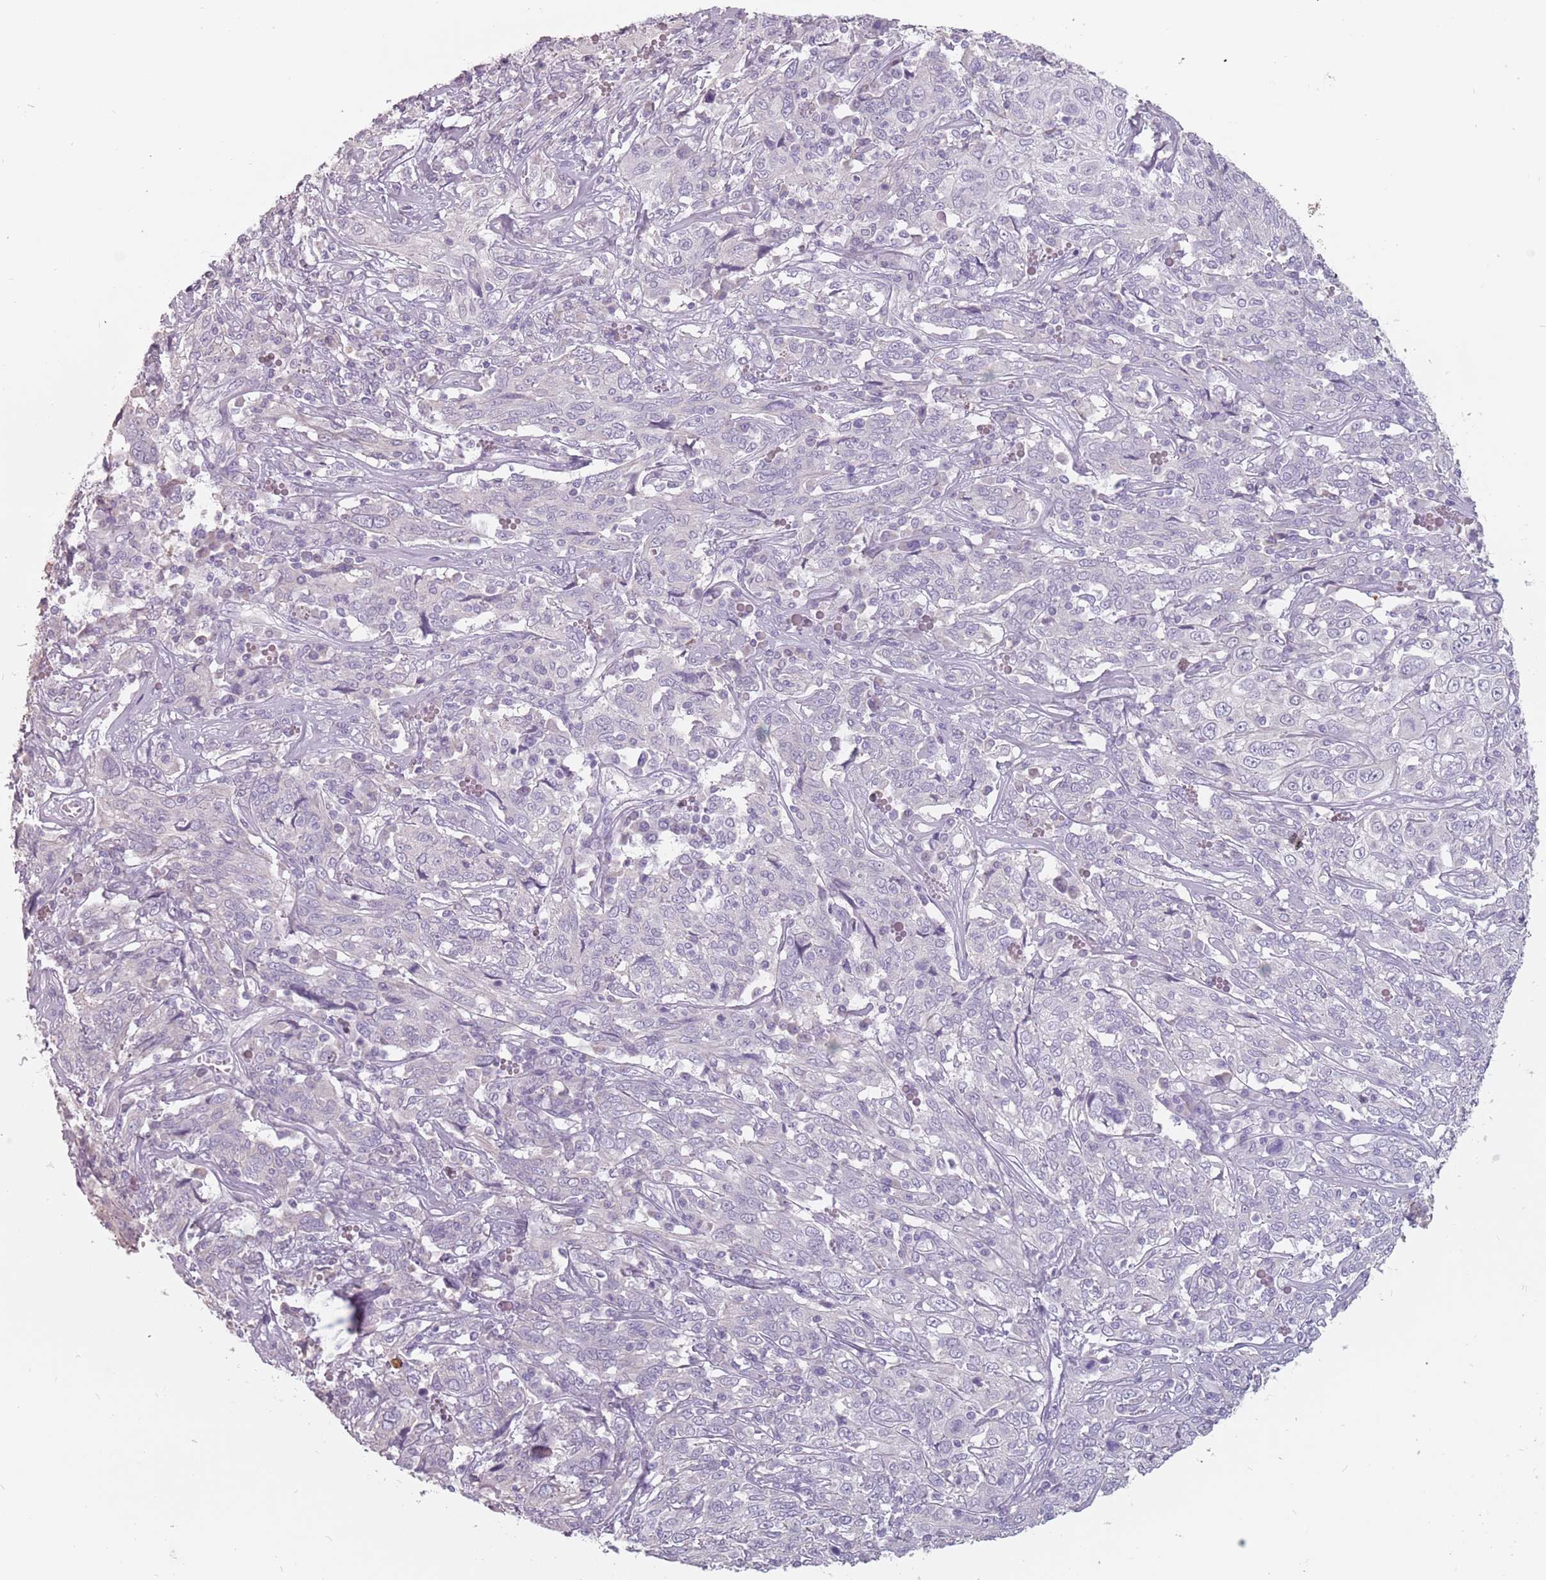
{"staining": {"intensity": "negative", "quantity": "none", "location": "none"}, "tissue": "cervical cancer", "cell_type": "Tumor cells", "image_type": "cancer", "snomed": [{"axis": "morphology", "description": "Squamous cell carcinoma, NOS"}, {"axis": "topography", "description": "Cervix"}], "caption": "A histopathology image of human cervical cancer is negative for staining in tumor cells. Nuclei are stained in blue.", "gene": "CEP19", "patient": {"sex": "female", "age": 46}}